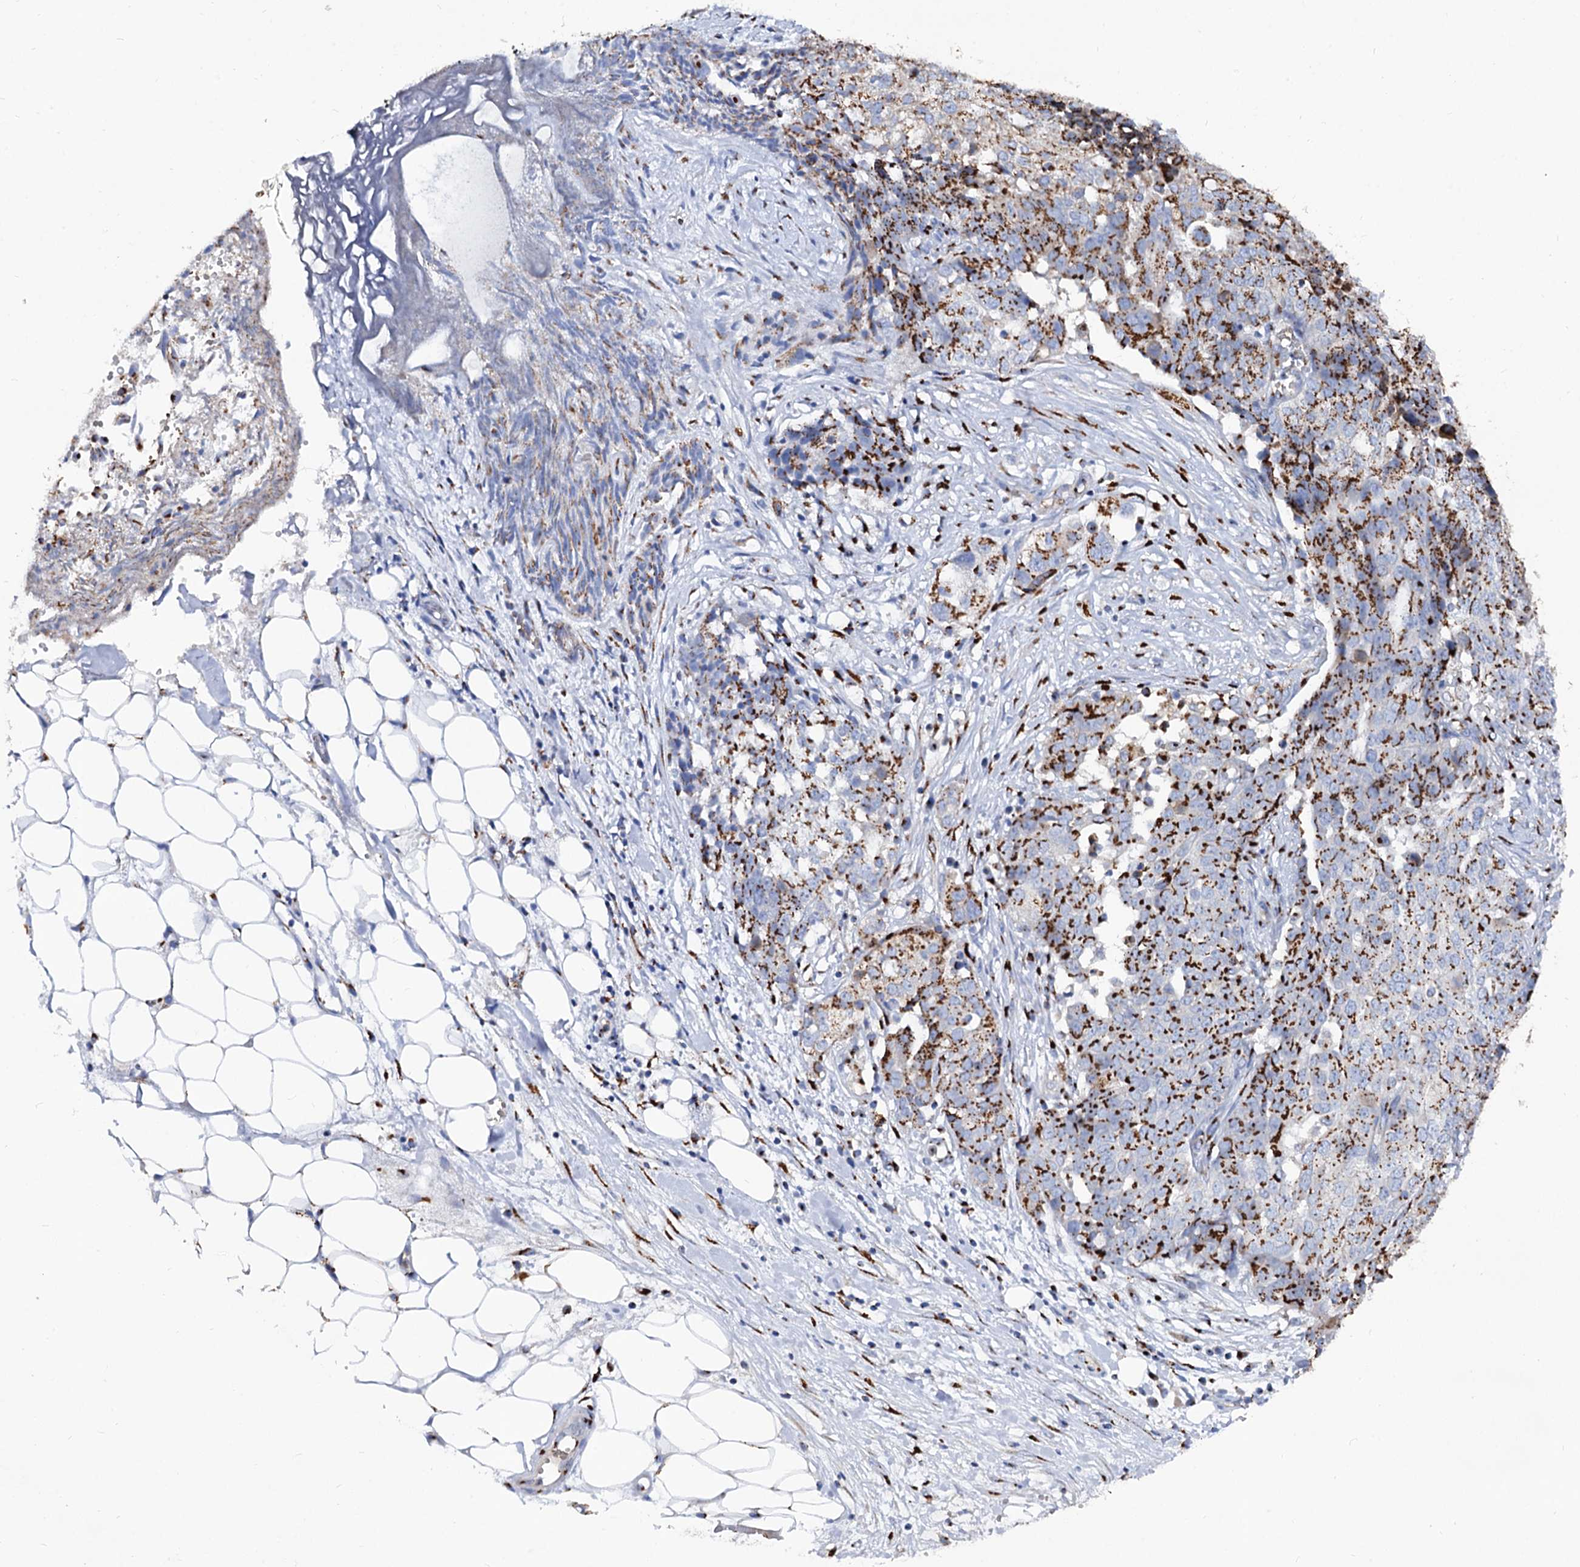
{"staining": {"intensity": "strong", "quantity": ">75%", "location": "cytoplasmic/membranous"}, "tissue": "ovarian cancer", "cell_type": "Tumor cells", "image_type": "cancer", "snomed": [{"axis": "morphology", "description": "Cystadenocarcinoma, serous, NOS"}, {"axis": "topography", "description": "Soft tissue"}, {"axis": "topography", "description": "Ovary"}], "caption": "Strong cytoplasmic/membranous positivity is present in about >75% of tumor cells in ovarian serous cystadenocarcinoma.", "gene": "TM9SF3", "patient": {"sex": "female", "age": 57}}